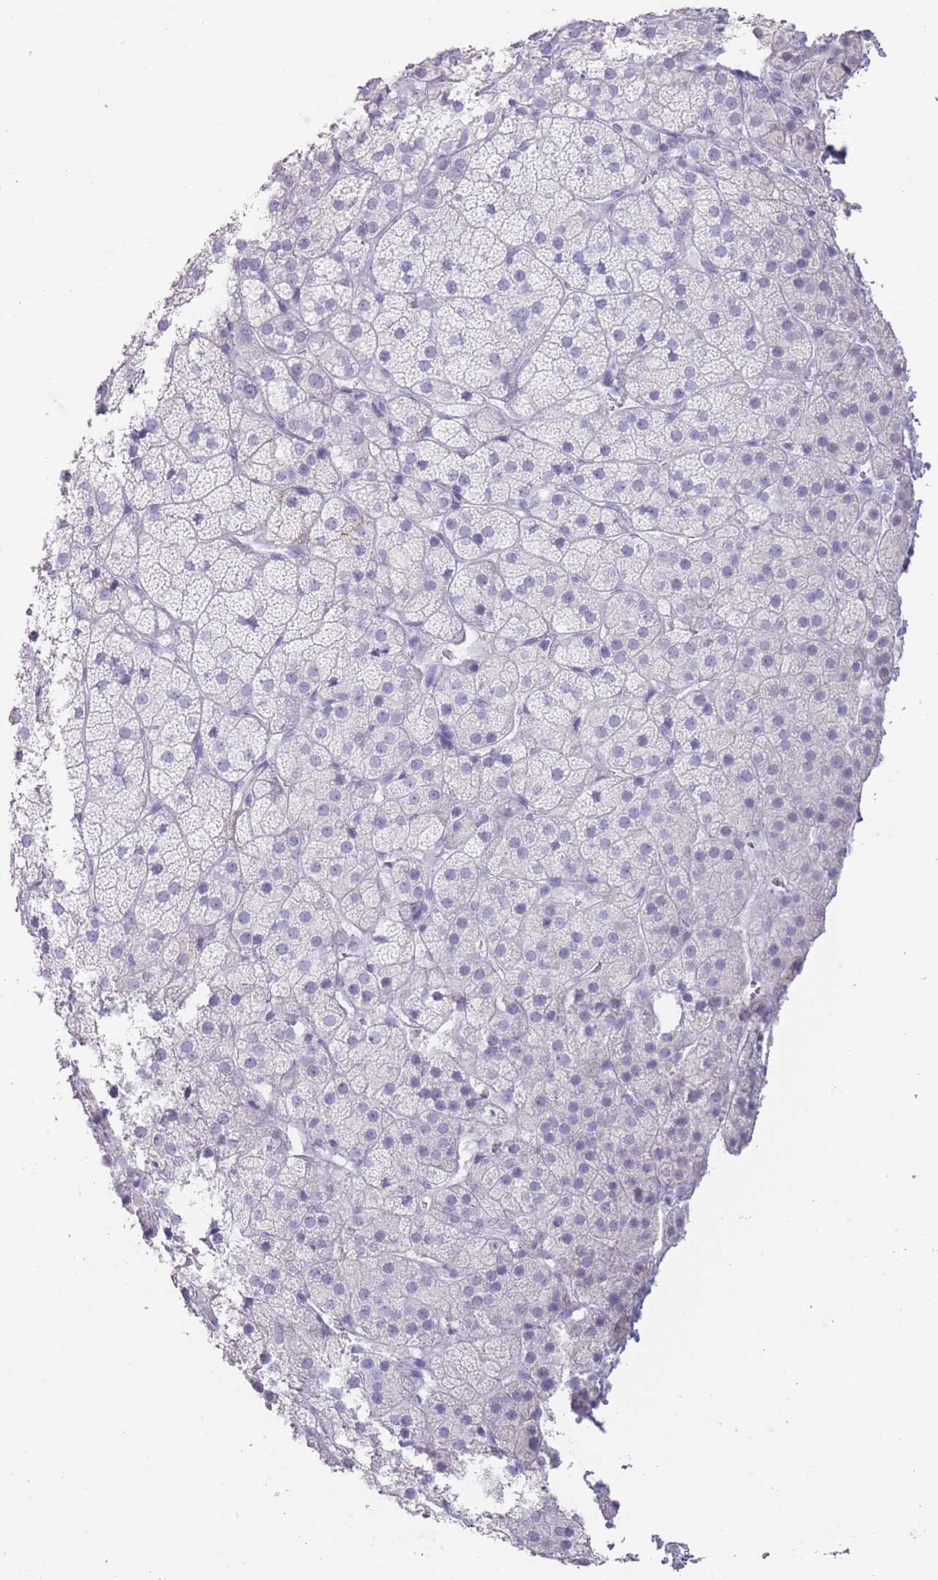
{"staining": {"intensity": "negative", "quantity": "none", "location": "none"}, "tissue": "adrenal gland", "cell_type": "Glandular cells", "image_type": "normal", "snomed": [{"axis": "morphology", "description": "Normal tissue, NOS"}, {"axis": "topography", "description": "Adrenal gland"}], "caption": "Glandular cells show no significant positivity in unremarkable adrenal gland. Nuclei are stained in blue.", "gene": "RHBG", "patient": {"sex": "female", "age": 70}}